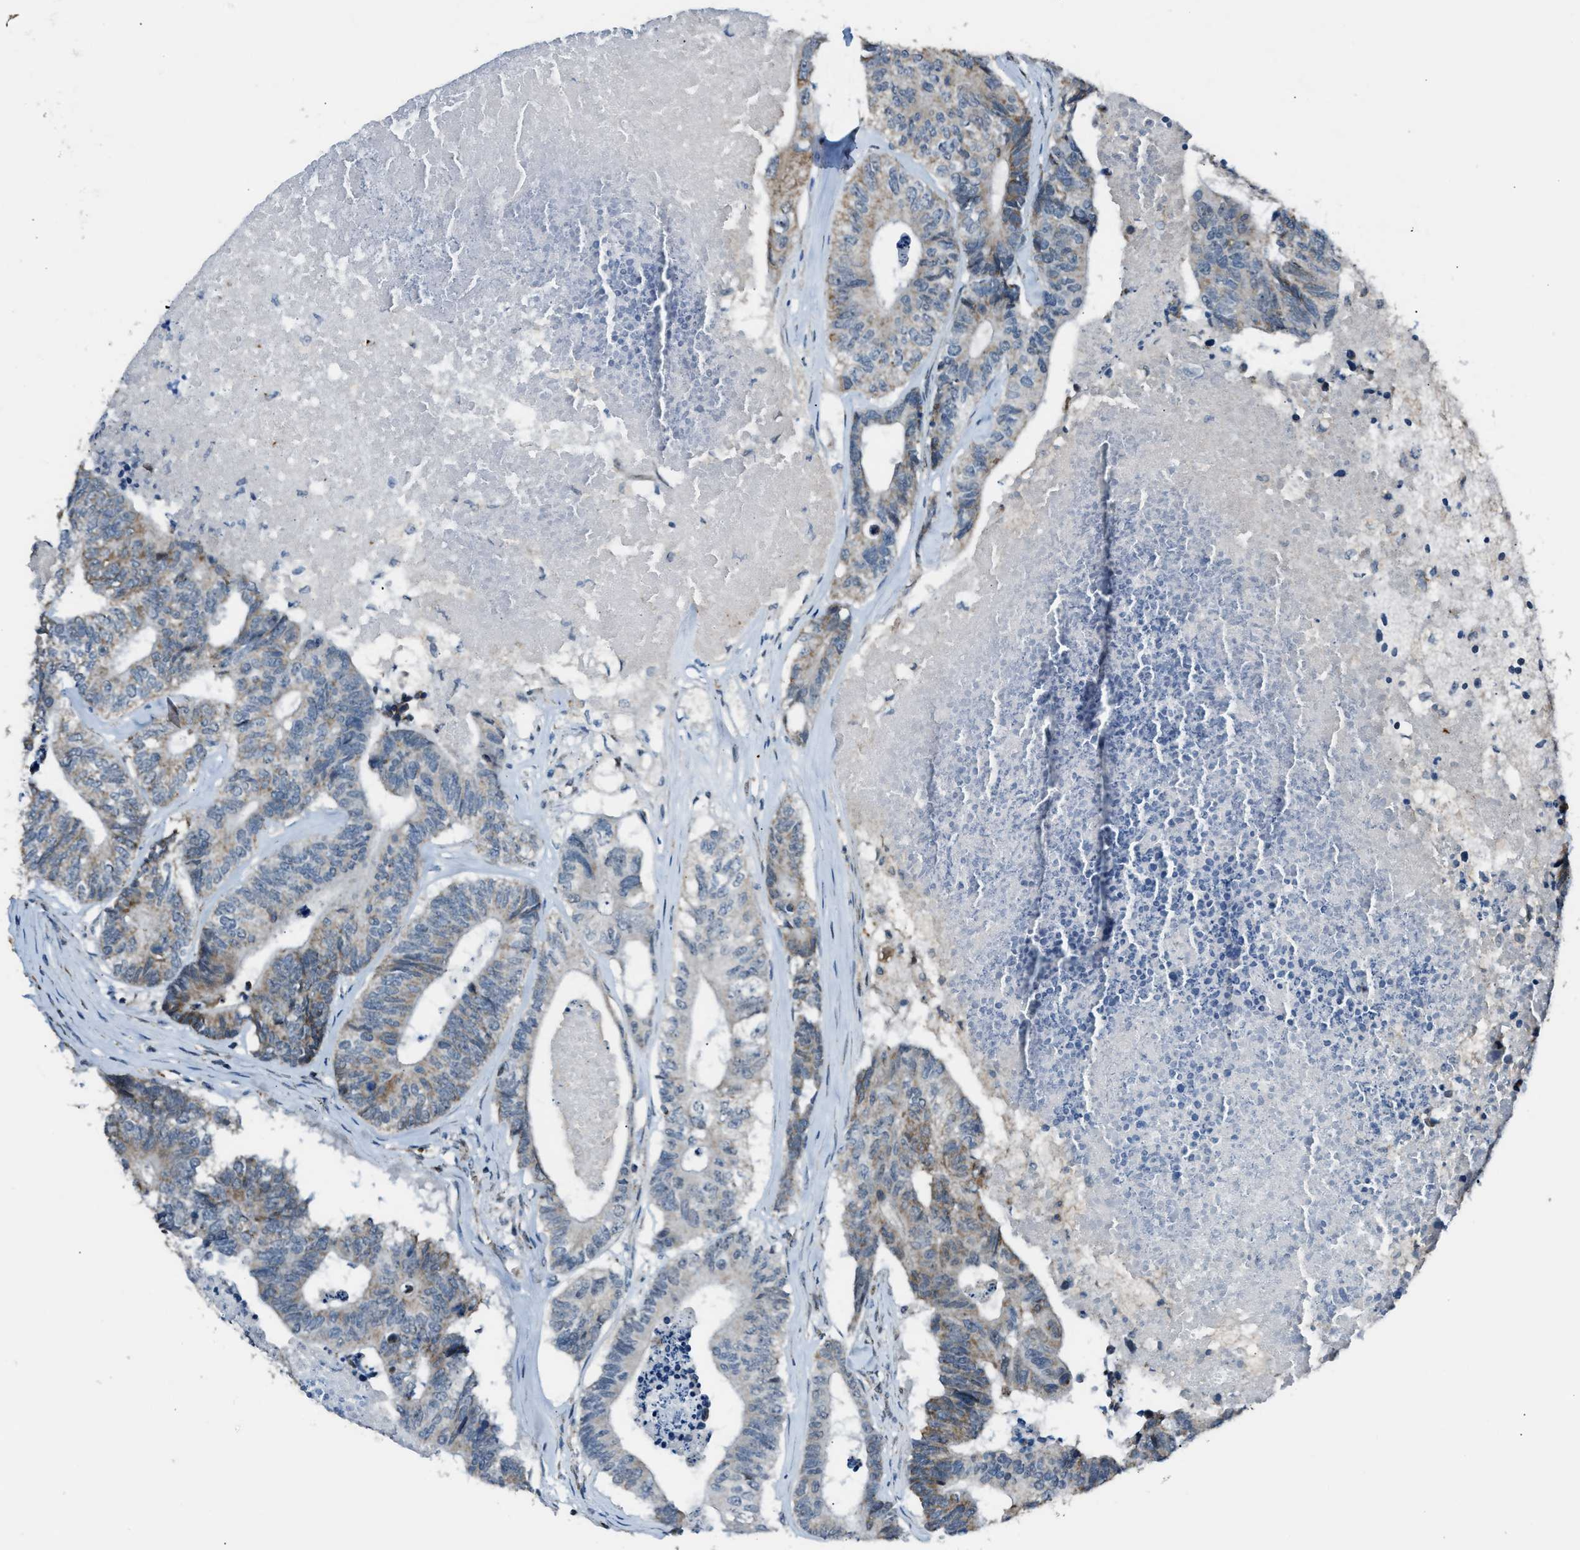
{"staining": {"intensity": "weak", "quantity": "25%-75%", "location": "cytoplasmic/membranous"}, "tissue": "colorectal cancer", "cell_type": "Tumor cells", "image_type": "cancer", "snomed": [{"axis": "morphology", "description": "Adenocarcinoma, NOS"}, {"axis": "topography", "description": "Colon"}], "caption": "IHC image of neoplastic tissue: adenocarcinoma (colorectal) stained using immunohistochemistry (IHC) reveals low levels of weak protein expression localized specifically in the cytoplasmic/membranous of tumor cells, appearing as a cytoplasmic/membranous brown color.", "gene": "CHN2", "patient": {"sex": "female", "age": 67}}